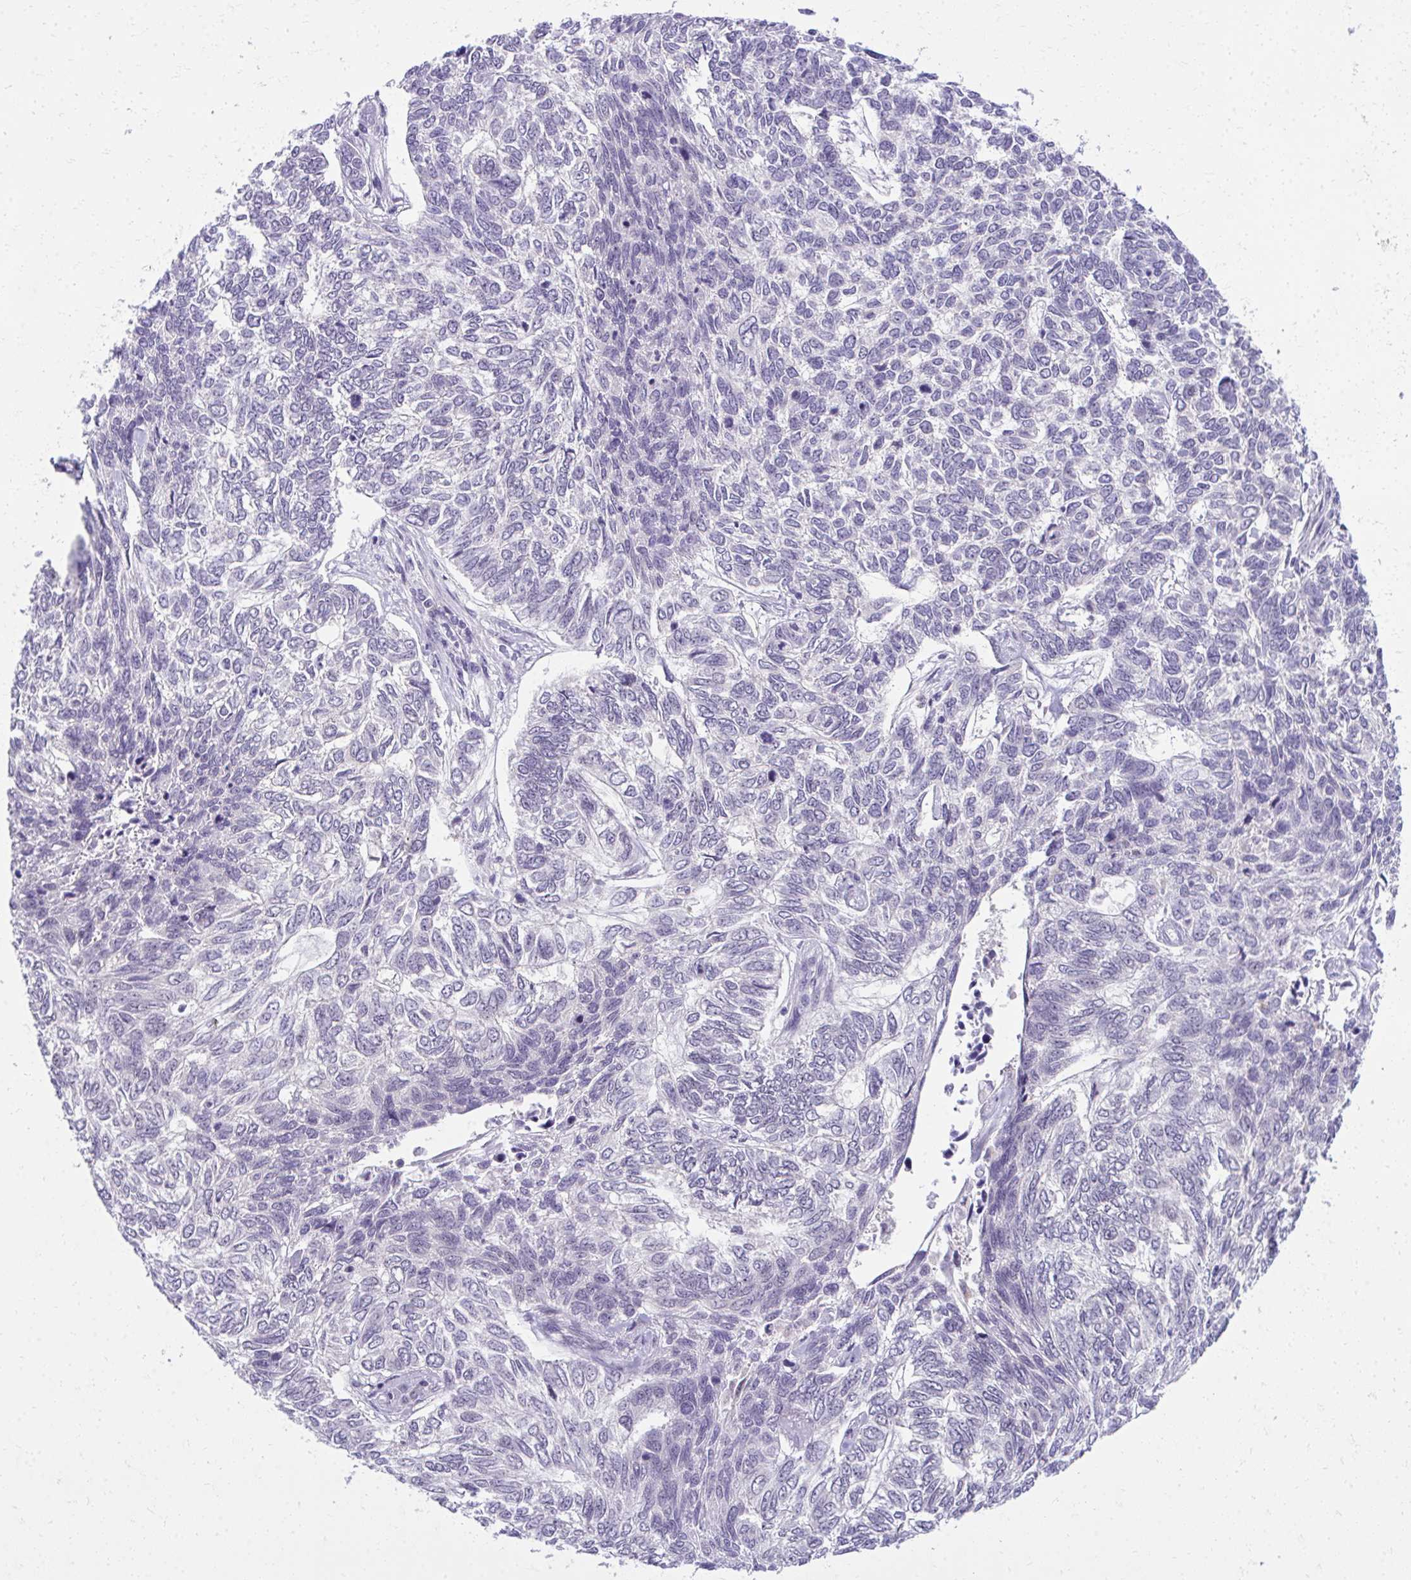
{"staining": {"intensity": "negative", "quantity": "none", "location": "none"}, "tissue": "skin cancer", "cell_type": "Tumor cells", "image_type": "cancer", "snomed": [{"axis": "morphology", "description": "Basal cell carcinoma"}, {"axis": "topography", "description": "Skin"}], "caption": "Histopathology image shows no significant protein positivity in tumor cells of skin basal cell carcinoma.", "gene": "MAF1", "patient": {"sex": "female", "age": 65}}